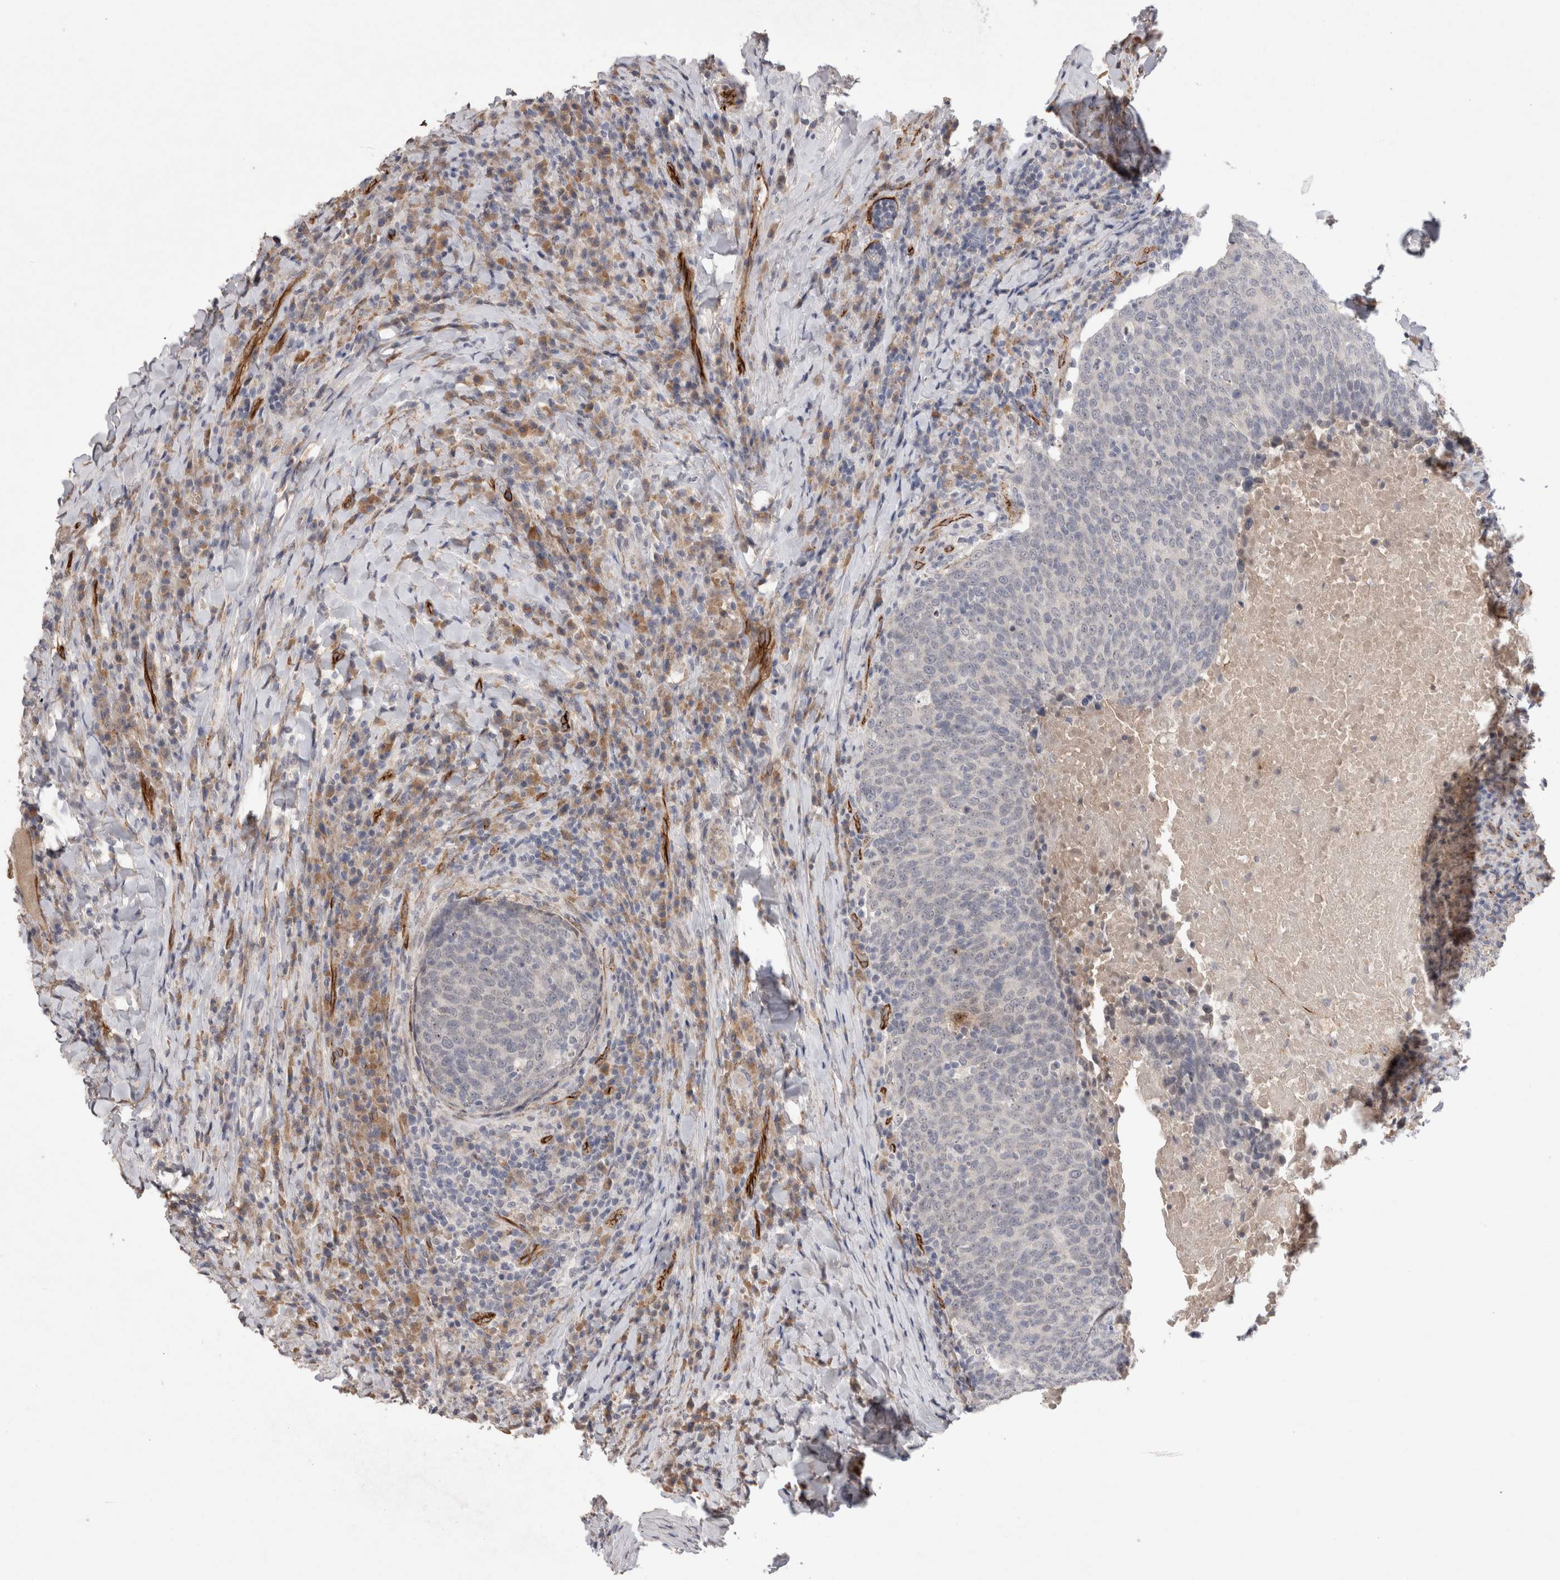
{"staining": {"intensity": "negative", "quantity": "none", "location": "none"}, "tissue": "head and neck cancer", "cell_type": "Tumor cells", "image_type": "cancer", "snomed": [{"axis": "morphology", "description": "Squamous cell carcinoma, NOS"}, {"axis": "morphology", "description": "Squamous cell carcinoma, metastatic, NOS"}, {"axis": "topography", "description": "Lymph node"}, {"axis": "topography", "description": "Head-Neck"}], "caption": "IHC of human head and neck squamous cell carcinoma exhibits no positivity in tumor cells.", "gene": "CDH13", "patient": {"sex": "male", "age": 62}}